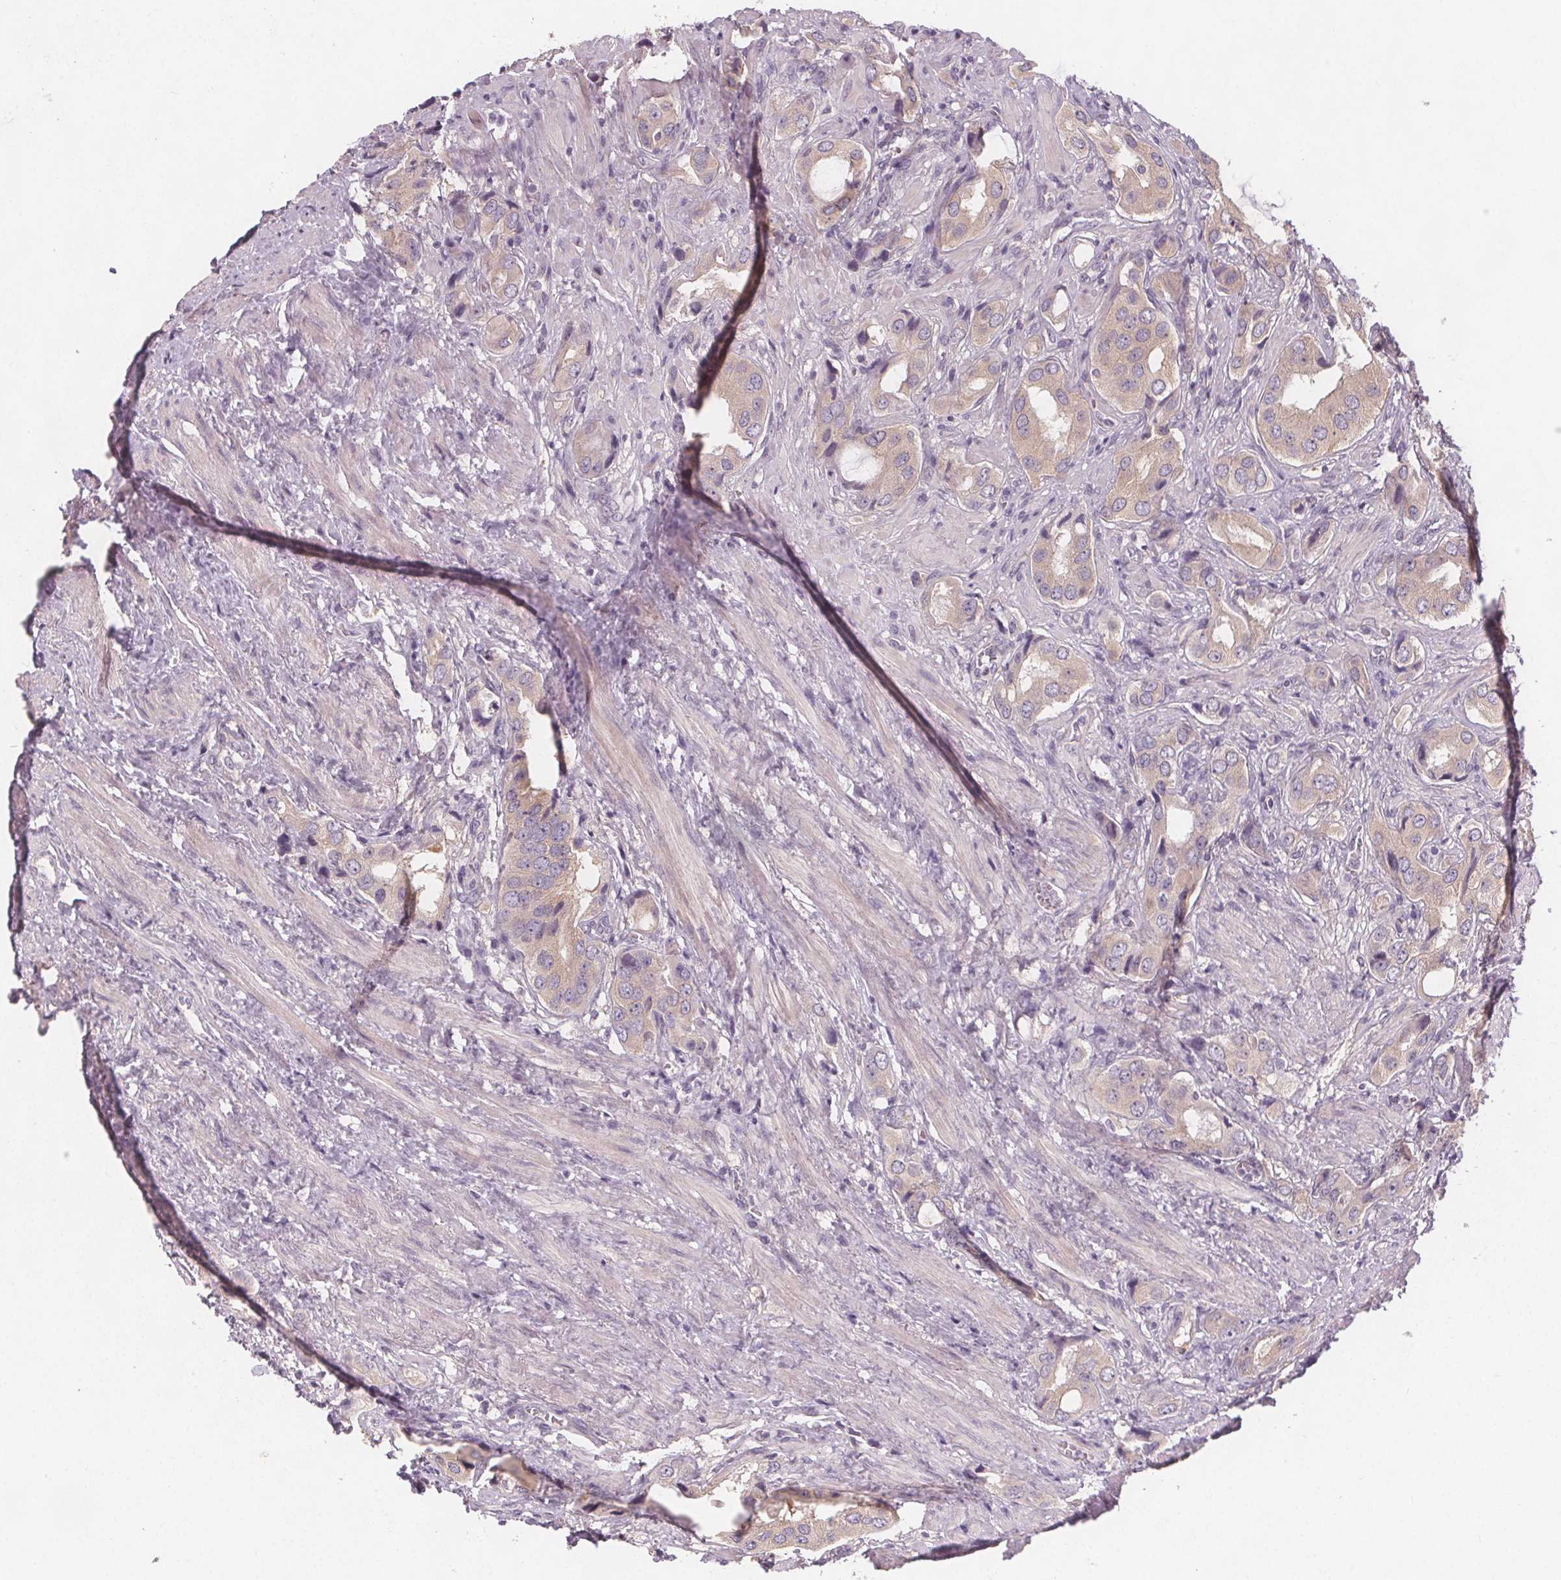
{"staining": {"intensity": "weak", "quantity": "25%-75%", "location": "cytoplasmic/membranous"}, "tissue": "prostate cancer", "cell_type": "Tumor cells", "image_type": "cancer", "snomed": [{"axis": "morphology", "description": "Adenocarcinoma, NOS"}, {"axis": "topography", "description": "Prostate"}], "caption": "Tumor cells show low levels of weak cytoplasmic/membranous expression in about 25%-75% of cells in human prostate cancer. Nuclei are stained in blue.", "gene": "VNN1", "patient": {"sex": "male", "age": 63}}